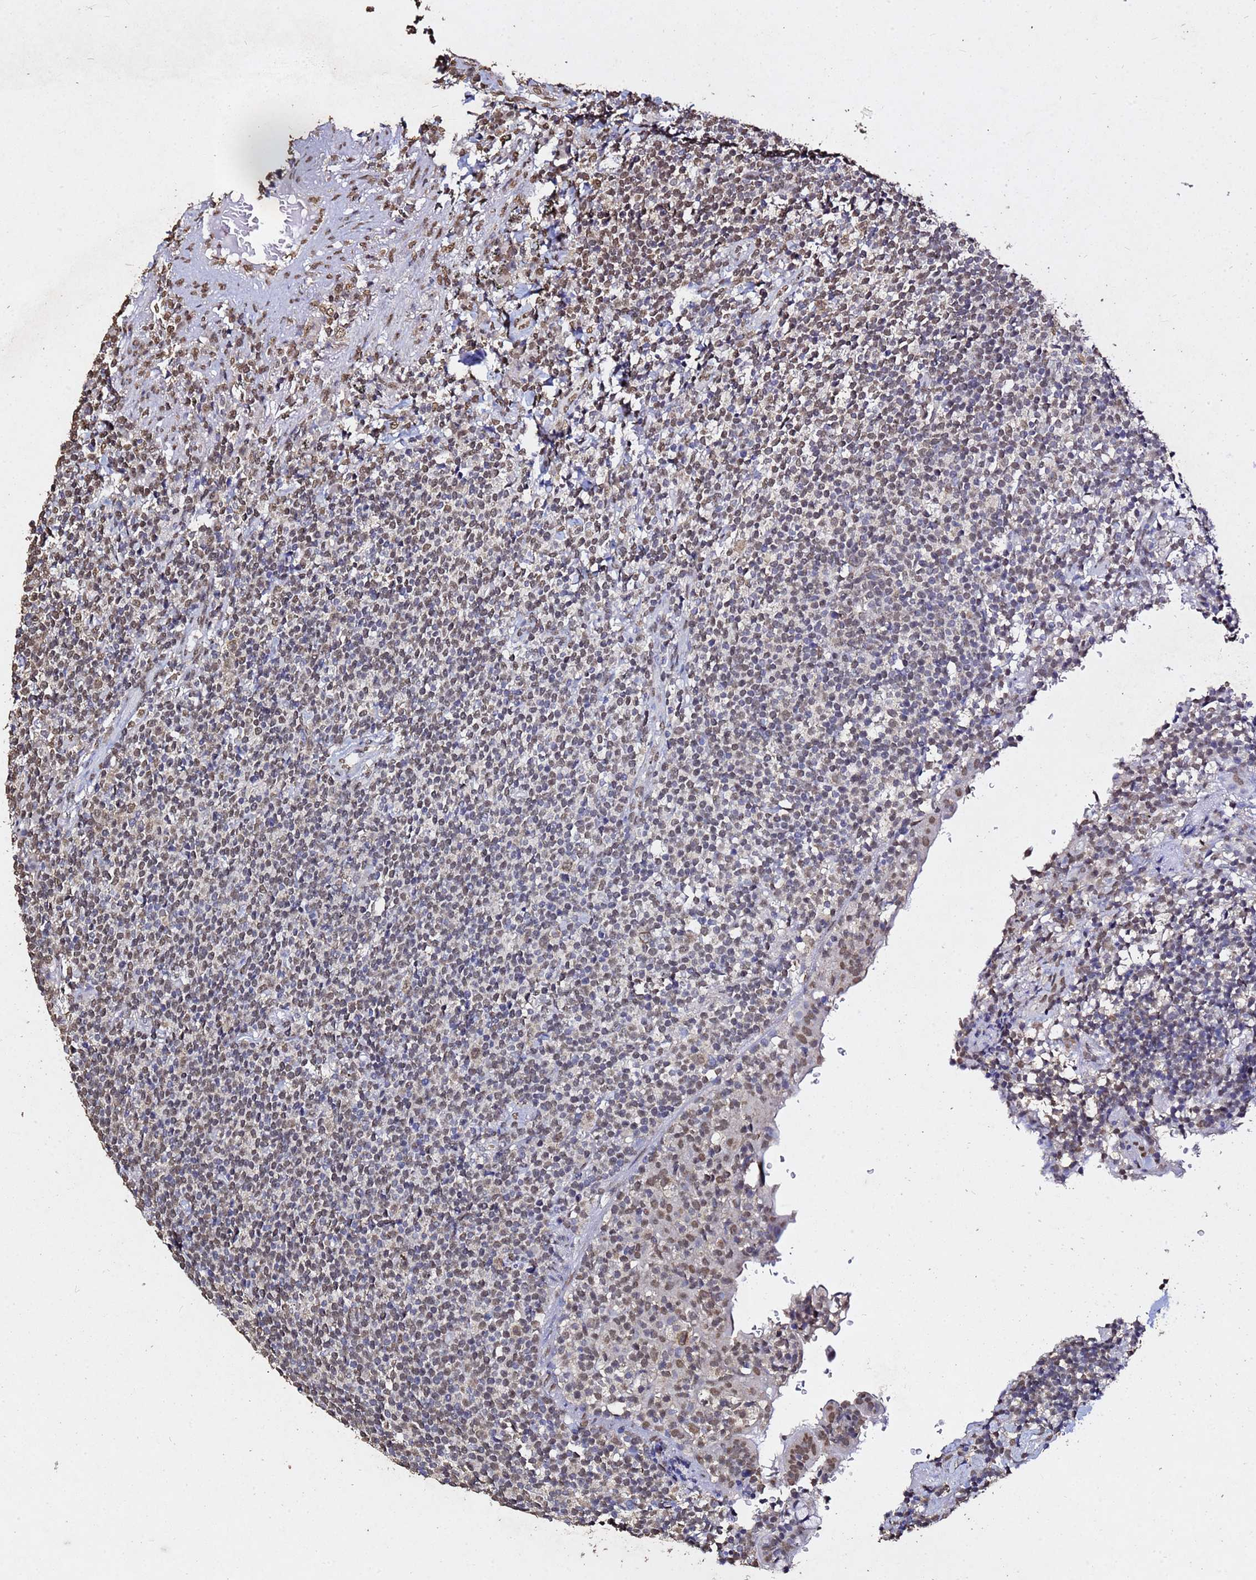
{"staining": {"intensity": "moderate", "quantity": ">75%", "location": "nuclear"}, "tissue": "lymphoma", "cell_type": "Tumor cells", "image_type": "cancer", "snomed": [{"axis": "morphology", "description": "Malignant lymphoma, non-Hodgkin's type, Low grade"}, {"axis": "topography", "description": "Lung"}], "caption": "About >75% of tumor cells in human lymphoma exhibit moderate nuclear protein staining as visualized by brown immunohistochemical staining.", "gene": "MYOCD", "patient": {"sex": "female", "age": 71}}